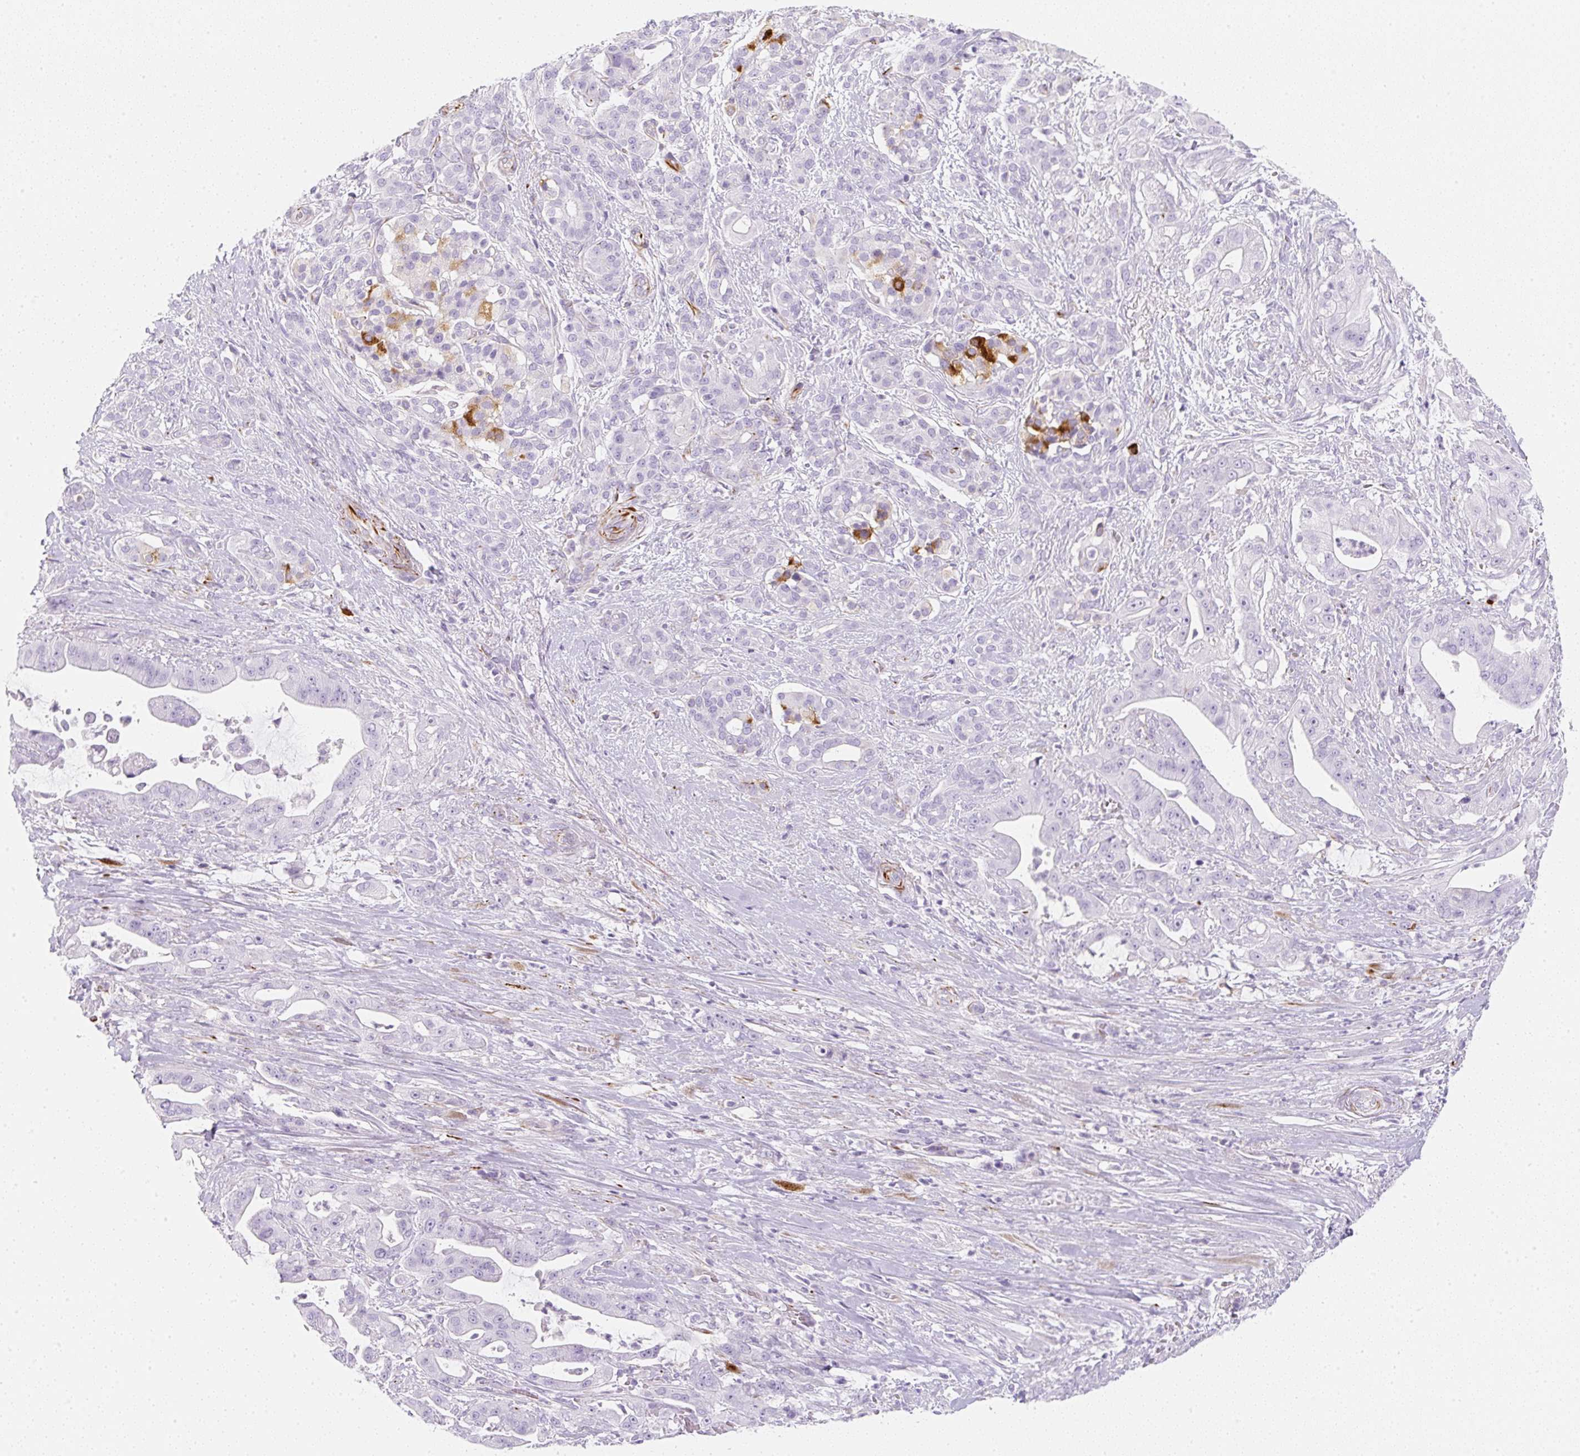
{"staining": {"intensity": "negative", "quantity": "none", "location": "none"}, "tissue": "pancreatic cancer", "cell_type": "Tumor cells", "image_type": "cancer", "snomed": [{"axis": "morphology", "description": "Adenocarcinoma, NOS"}, {"axis": "topography", "description": "Pancreas"}], "caption": "Micrograph shows no significant protein expression in tumor cells of pancreatic adenocarcinoma.", "gene": "ZNF689", "patient": {"sex": "male", "age": 57}}